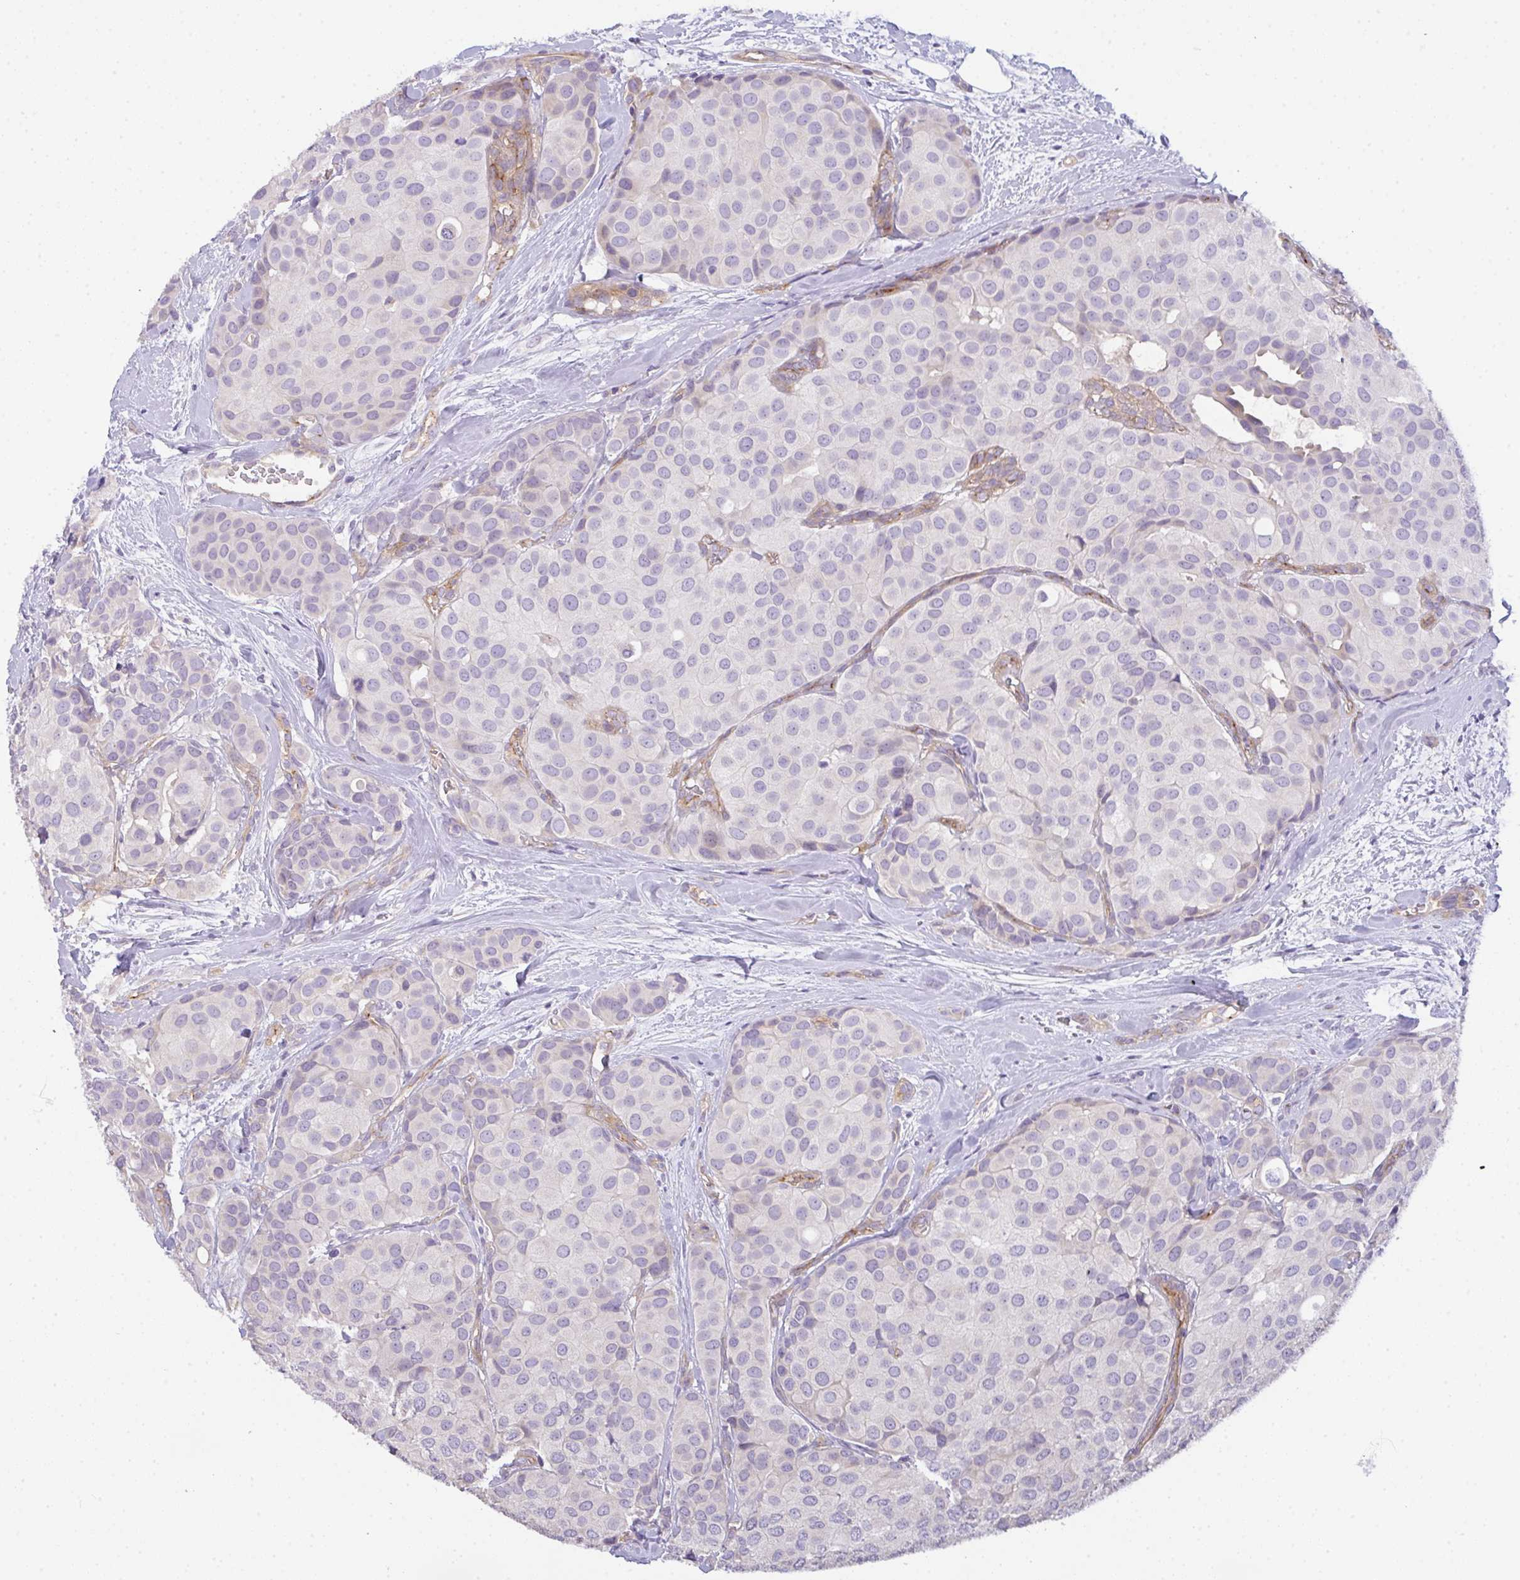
{"staining": {"intensity": "negative", "quantity": "none", "location": "none"}, "tissue": "breast cancer", "cell_type": "Tumor cells", "image_type": "cancer", "snomed": [{"axis": "morphology", "description": "Duct carcinoma"}, {"axis": "topography", "description": "Breast"}], "caption": "IHC of breast cancer (invasive ductal carcinoma) exhibits no positivity in tumor cells.", "gene": "FILIP1", "patient": {"sex": "female", "age": 70}}